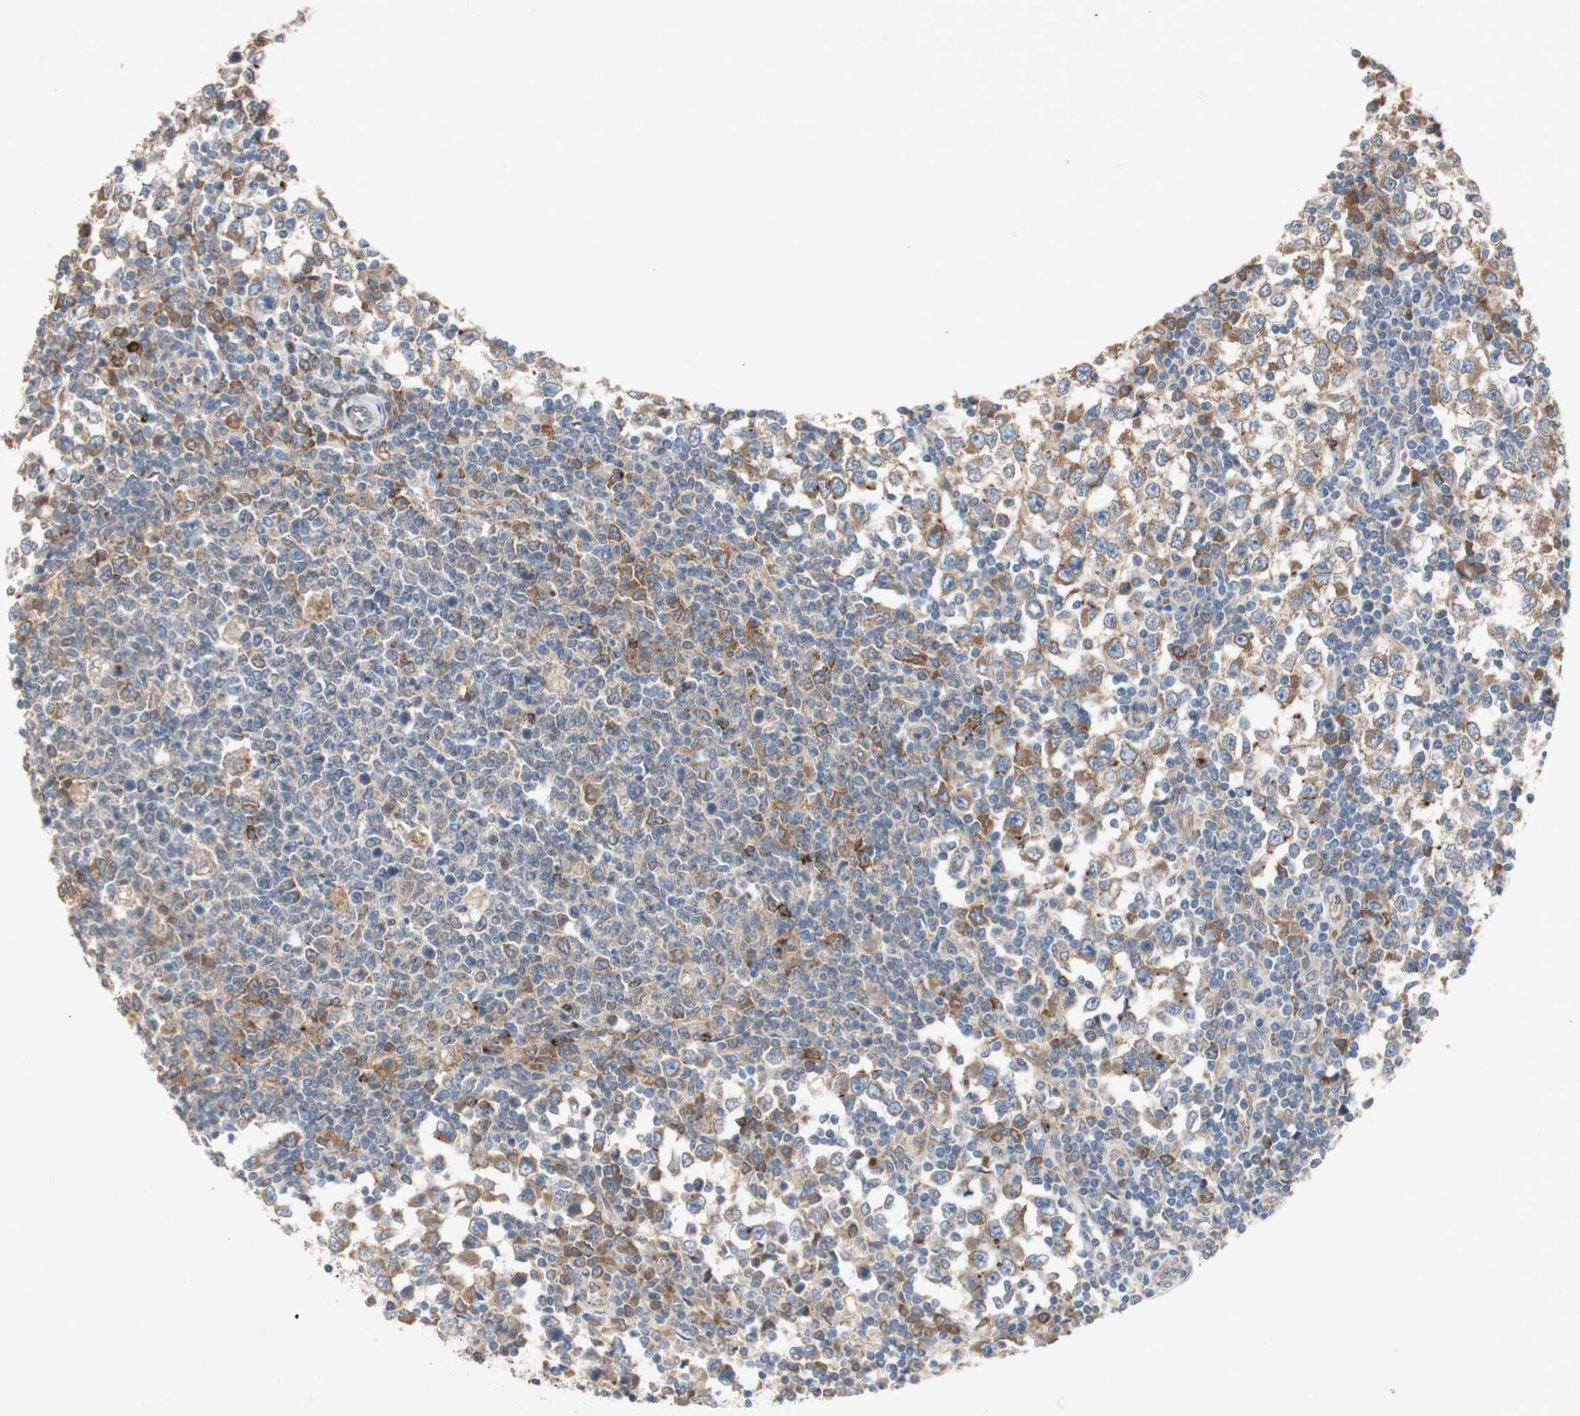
{"staining": {"intensity": "moderate", "quantity": ">75%", "location": "cytoplasmic/membranous"}, "tissue": "testis cancer", "cell_type": "Tumor cells", "image_type": "cancer", "snomed": [{"axis": "morphology", "description": "Seminoma, NOS"}, {"axis": "topography", "description": "Testis"}], "caption": "Testis seminoma was stained to show a protein in brown. There is medium levels of moderate cytoplasmic/membranous staining in about >75% of tumor cells. (Stains: DAB (3,3'-diaminobenzidine) in brown, nuclei in blue, Microscopy: brightfield microscopy at high magnification).", "gene": "PDGFB", "patient": {"sex": "male", "age": 65}}